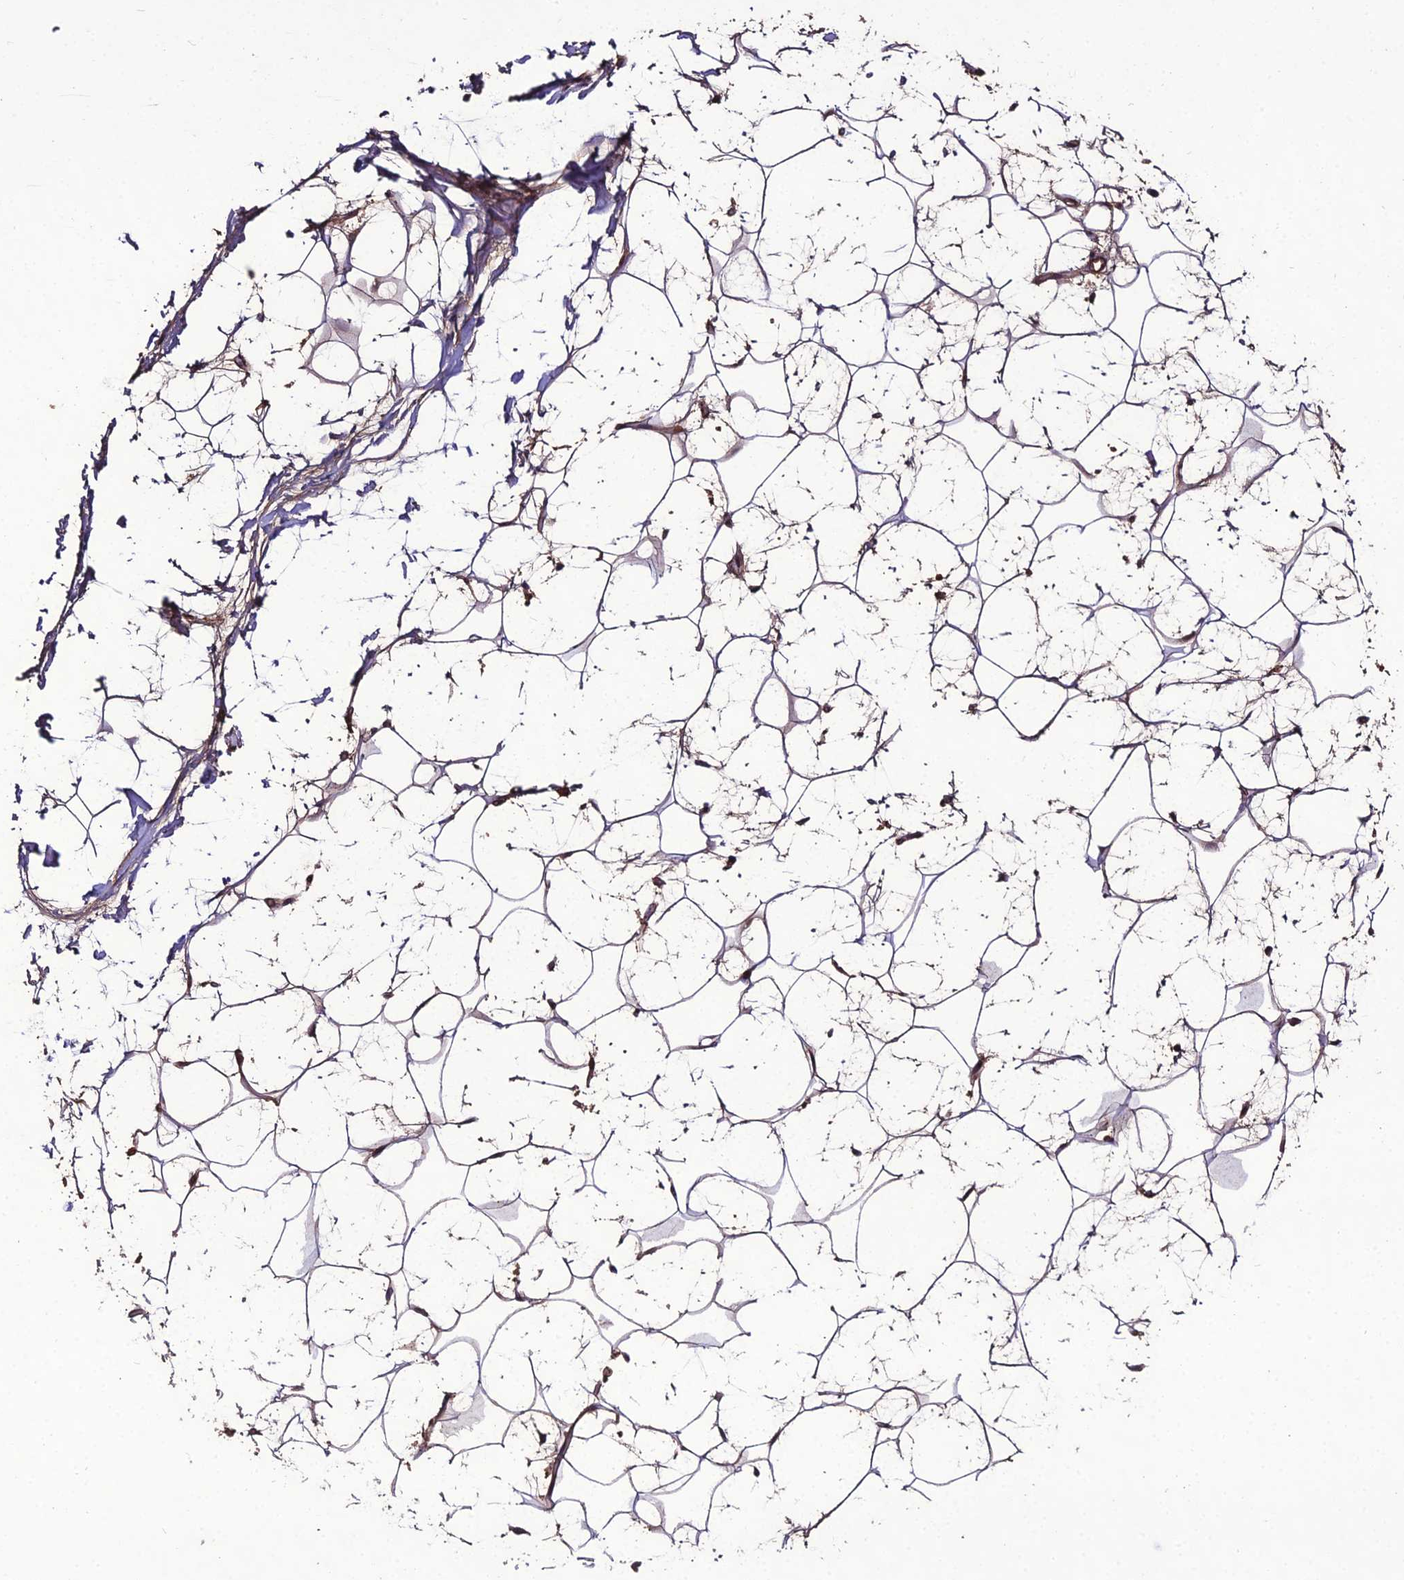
{"staining": {"intensity": "moderate", "quantity": ">75%", "location": "cytoplasmic/membranous"}, "tissue": "adipose tissue", "cell_type": "Adipocytes", "image_type": "normal", "snomed": [{"axis": "morphology", "description": "Normal tissue, NOS"}, {"axis": "topography", "description": "Breast"}], "caption": "Immunohistochemical staining of benign adipose tissue demonstrates medium levels of moderate cytoplasmic/membranous positivity in about >75% of adipocytes.", "gene": "KCTD16", "patient": {"sex": "female", "age": 26}}